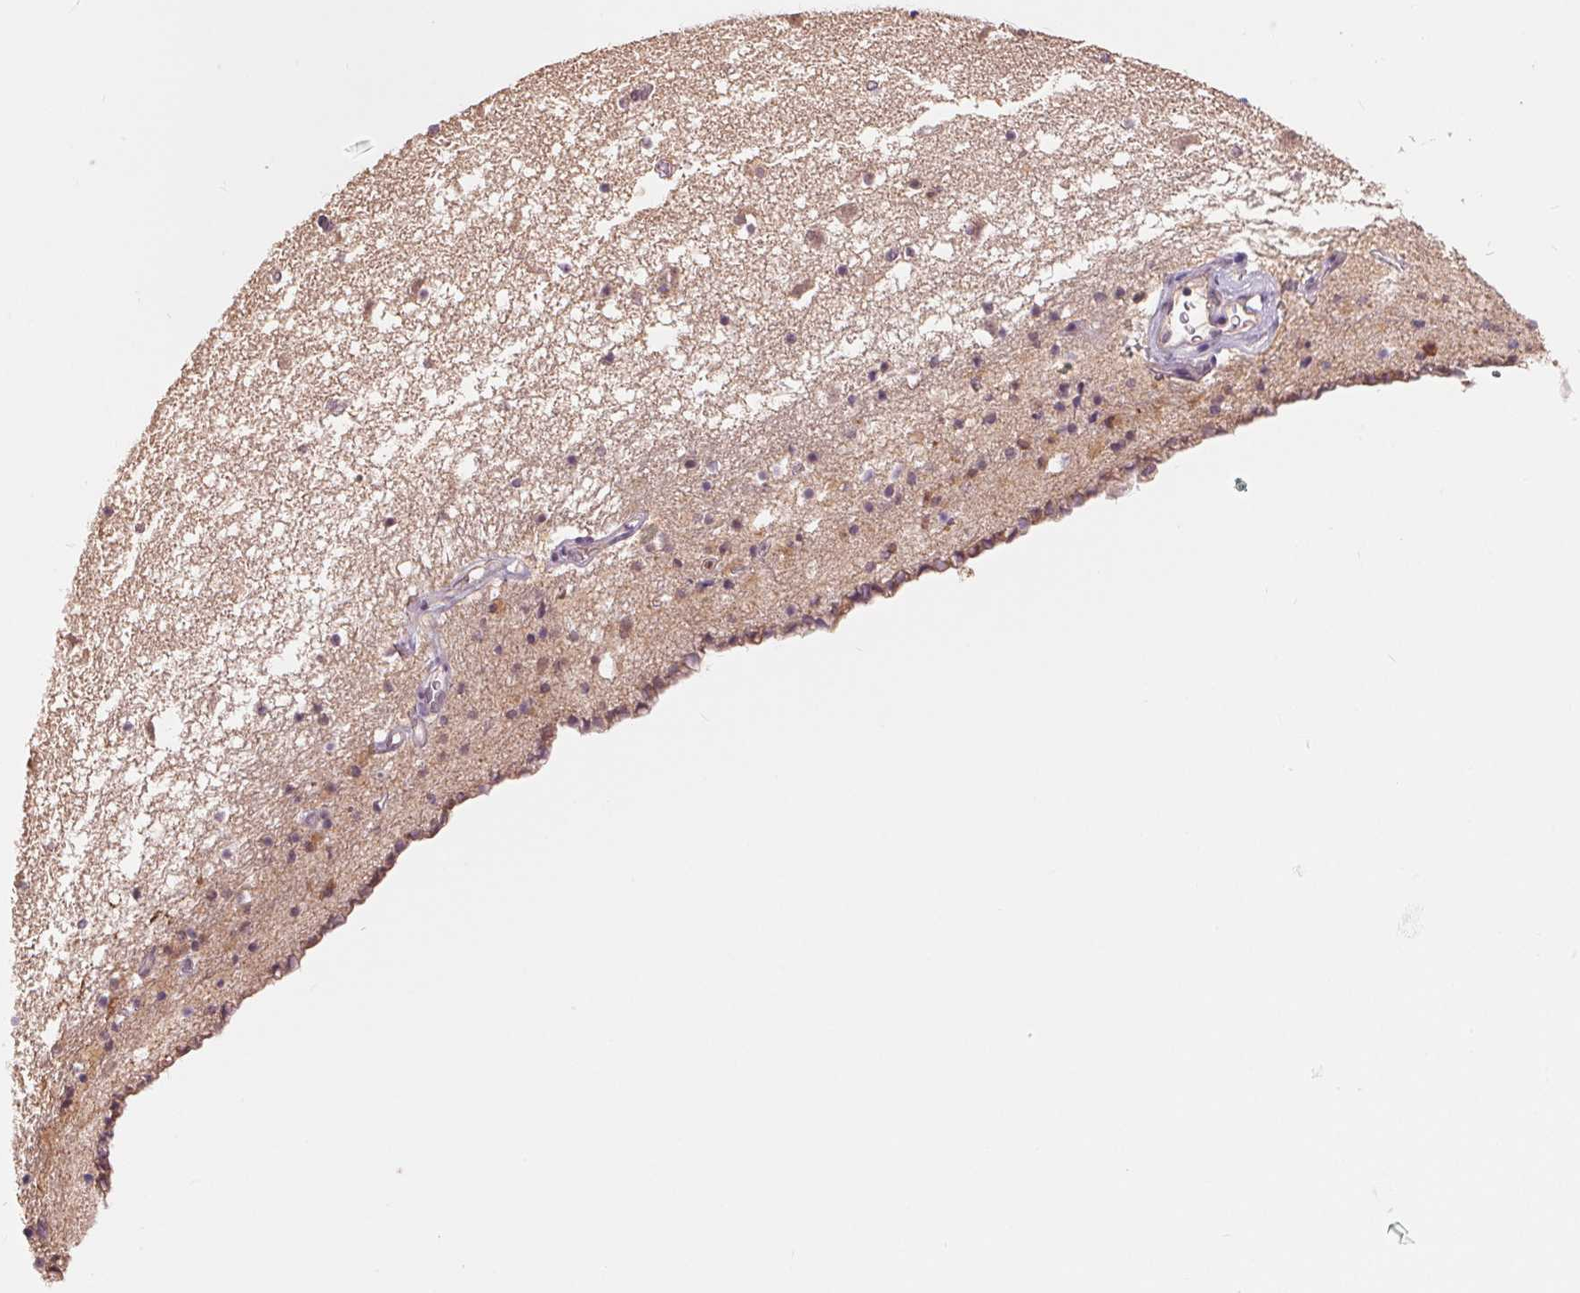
{"staining": {"intensity": "negative", "quantity": "none", "location": "none"}, "tissue": "caudate", "cell_type": "Glial cells", "image_type": "normal", "snomed": [{"axis": "morphology", "description": "Normal tissue, NOS"}, {"axis": "topography", "description": "Lateral ventricle wall"}], "caption": "This is an immunohistochemistry (IHC) photomicrograph of unremarkable human caudate. There is no positivity in glial cells.", "gene": "TMEM273", "patient": {"sex": "female", "age": 42}}